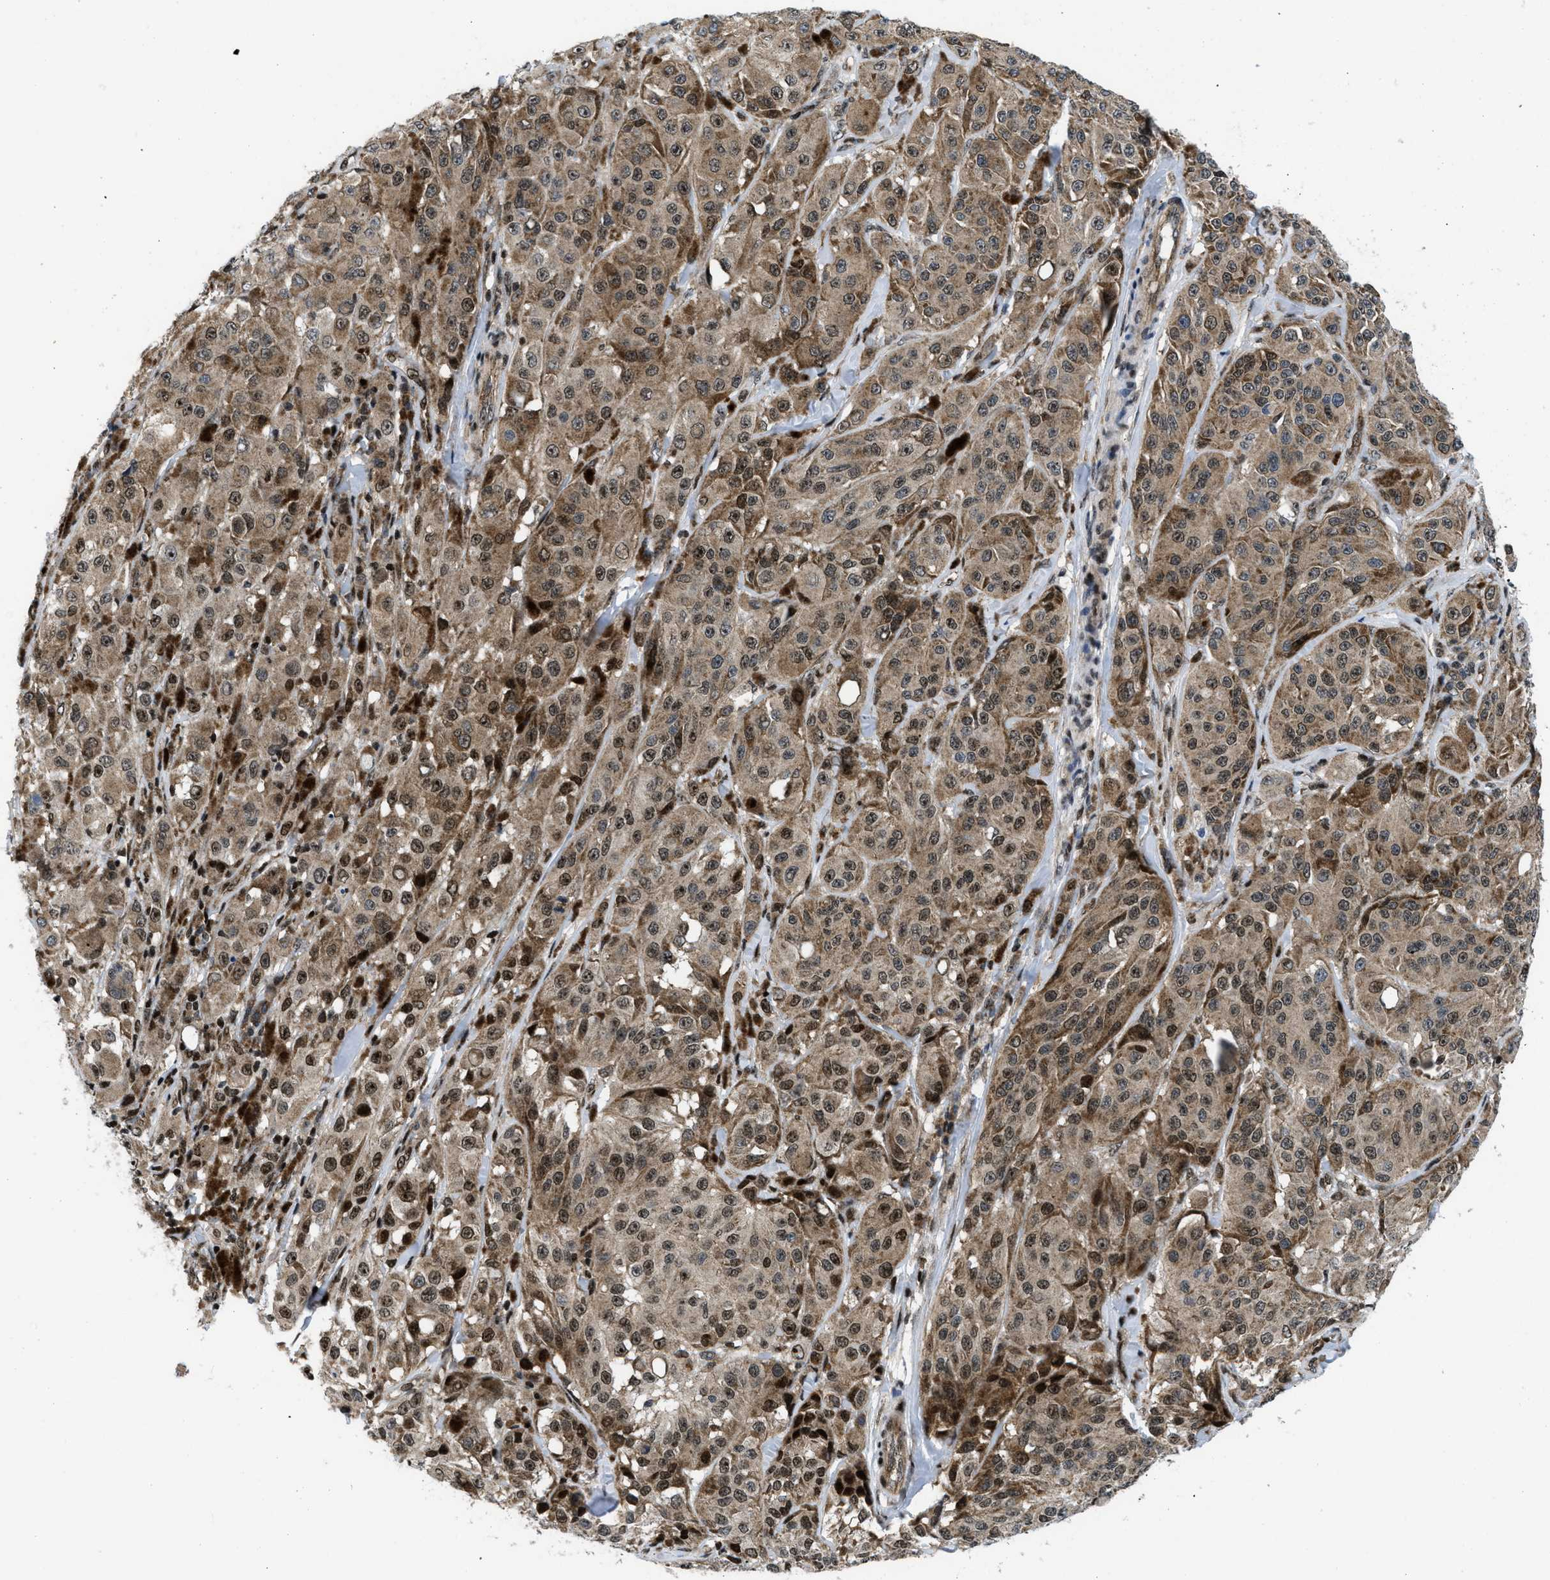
{"staining": {"intensity": "moderate", "quantity": ">75%", "location": "cytoplasmic/membranous,nuclear"}, "tissue": "melanoma", "cell_type": "Tumor cells", "image_type": "cancer", "snomed": [{"axis": "morphology", "description": "Malignant melanoma, NOS"}, {"axis": "topography", "description": "Skin"}], "caption": "Human malignant melanoma stained with a brown dye reveals moderate cytoplasmic/membranous and nuclear positive expression in approximately >75% of tumor cells.", "gene": "PPP2CB", "patient": {"sex": "male", "age": 84}}